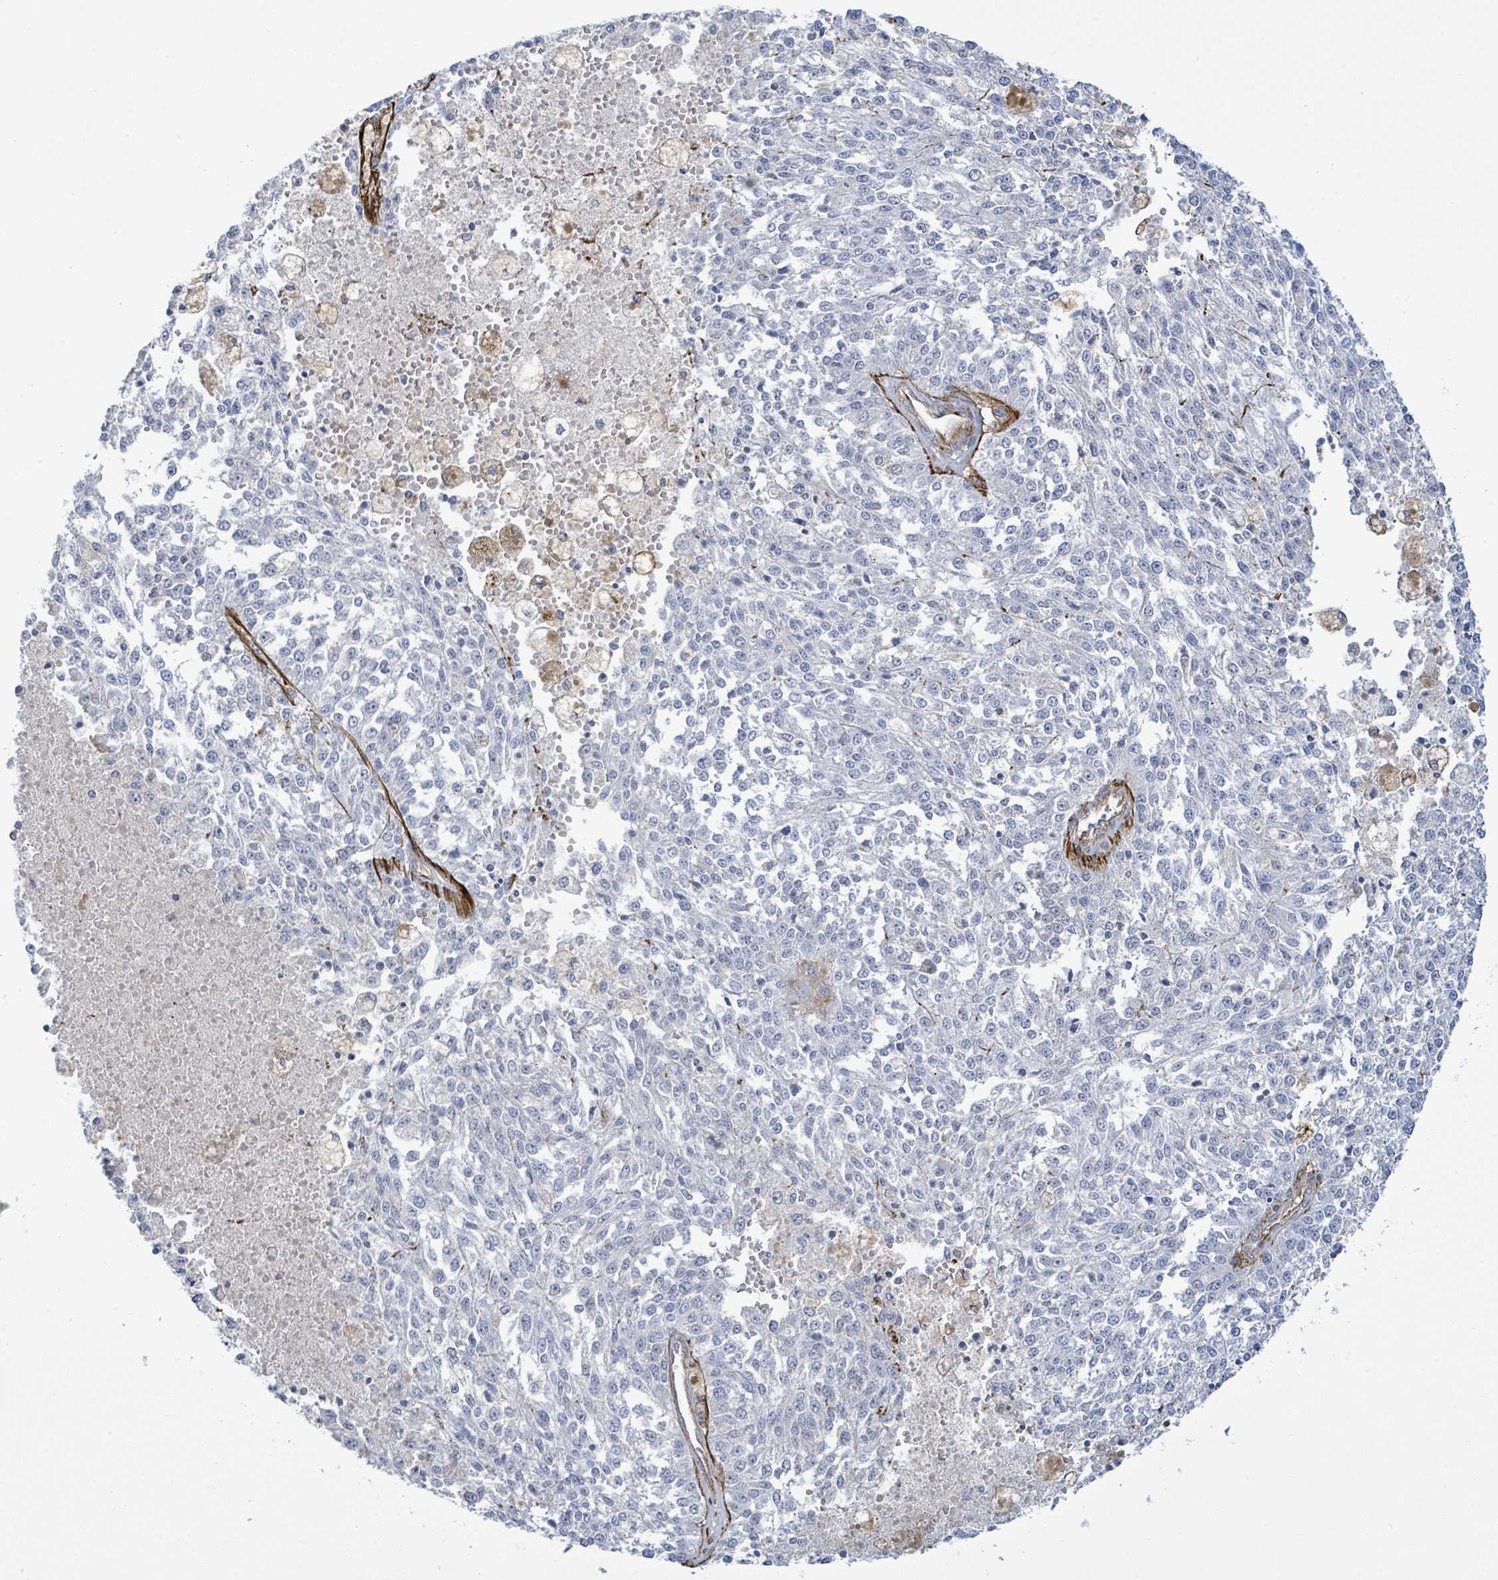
{"staining": {"intensity": "negative", "quantity": "none", "location": "none"}, "tissue": "melanoma", "cell_type": "Tumor cells", "image_type": "cancer", "snomed": [{"axis": "morphology", "description": "Malignant melanoma, NOS"}, {"axis": "topography", "description": "Skin"}], "caption": "Immunohistochemistry histopathology image of malignant melanoma stained for a protein (brown), which shows no positivity in tumor cells.", "gene": "EGFL7", "patient": {"sex": "female", "age": 64}}